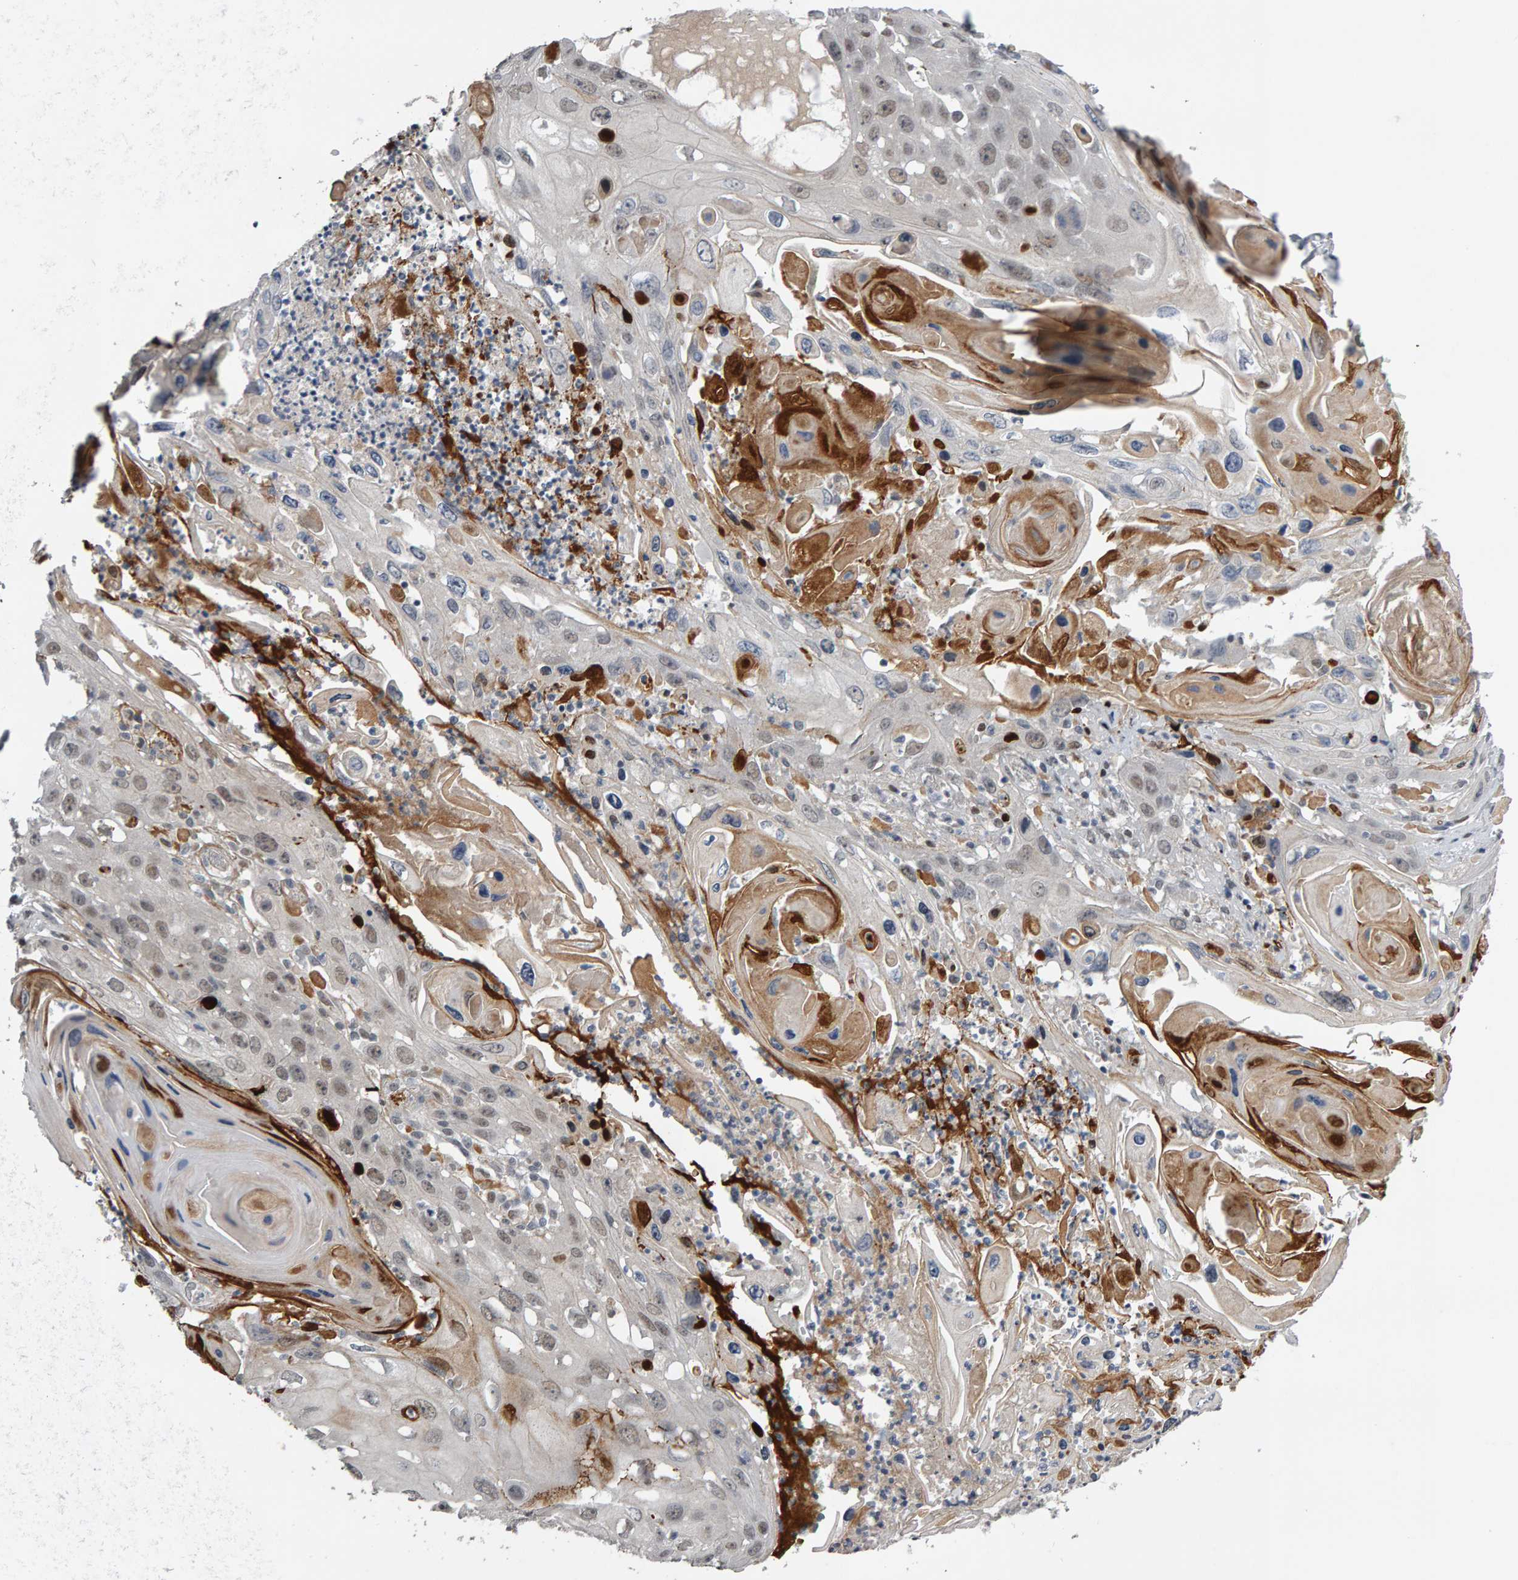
{"staining": {"intensity": "weak", "quantity": ">75%", "location": "cytoplasmic/membranous,nuclear"}, "tissue": "skin cancer", "cell_type": "Tumor cells", "image_type": "cancer", "snomed": [{"axis": "morphology", "description": "Squamous cell carcinoma, NOS"}, {"axis": "topography", "description": "Skin"}], "caption": "Immunohistochemical staining of skin squamous cell carcinoma reveals low levels of weak cytoplasmic/membranous and nuclear positivity in approximately >75% of tumor cells.", "gene": "IPO8", "patient": {"sex": "male", "age": 55}}